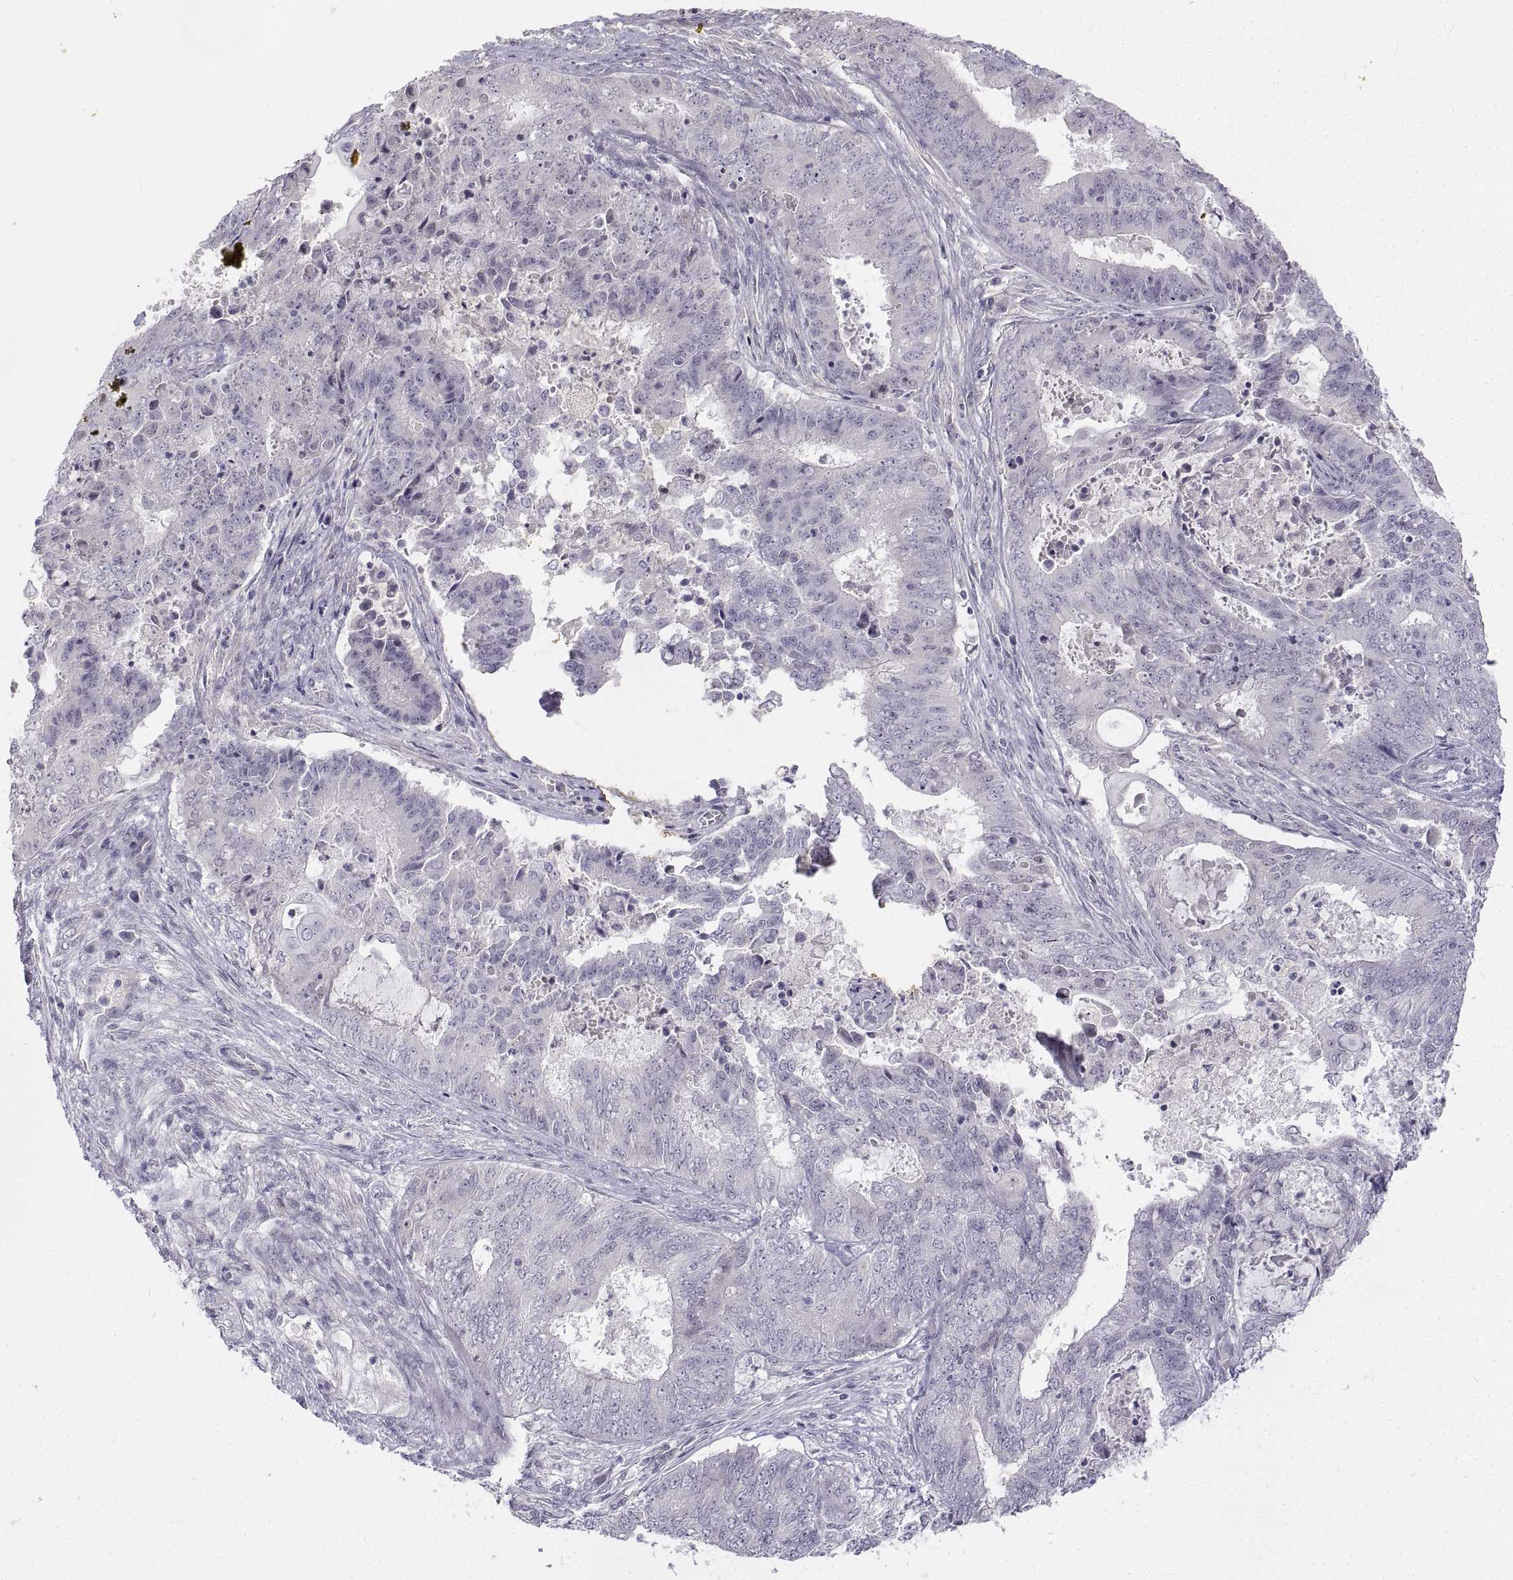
{"staining": {"intensity": "negative", "quantity": "none", "location": "none"}, "tissue": "endometrial cancer", "cell_type": "Tumor cells", "image_type": "cancer", "snomed": [{"axis": "morphology", "description": "Adenocarcinoma, NOS"}, {"axis": "topography", "description": "Endometrium"}], "caption": "A micrograph of human endometrial cancer (adenocarcinoma) is negative for staining in tumor cells.", "gene": "ANO2", "patient": {"sex": "female", "age": 62}}